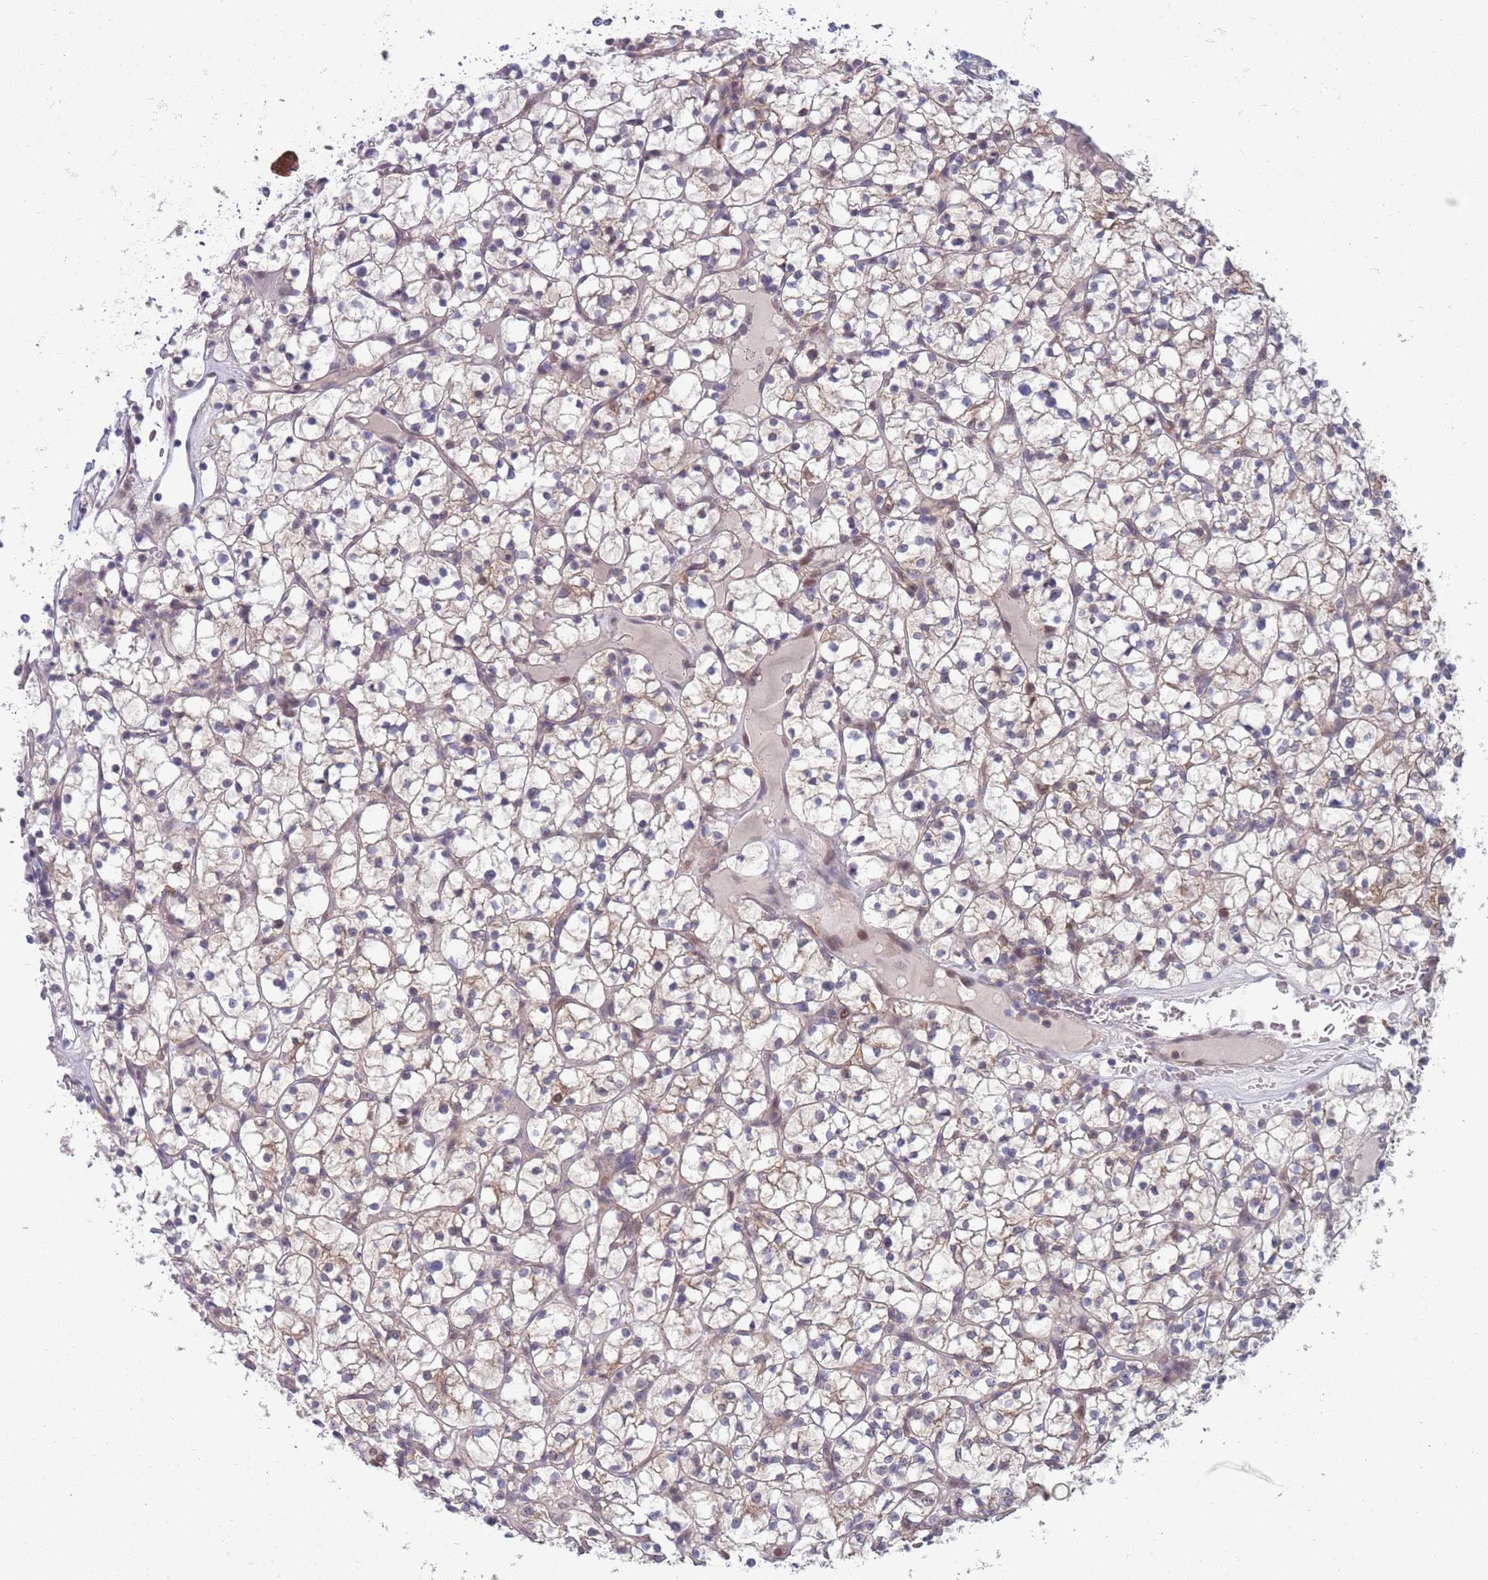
{"staining": {"intensity": "weak", "quantity": "<25%", "location": "cytoplasmic/membranous"}, "tissue": "renal cancer", "cell_type": "Tumor cells", "image_type": "cancer", "snomed": [{"axis": "morphology", "description": "Adenocarcinoma, NOS"}, {"axis": "topography", "description": "Kidney"}], "caption": "Immunohistochemical staining of human renal cancer reveals no significant positivity in tumor cells.", "gene": "CLNS1A", "patient": {"sex": "female", "age": 64}}